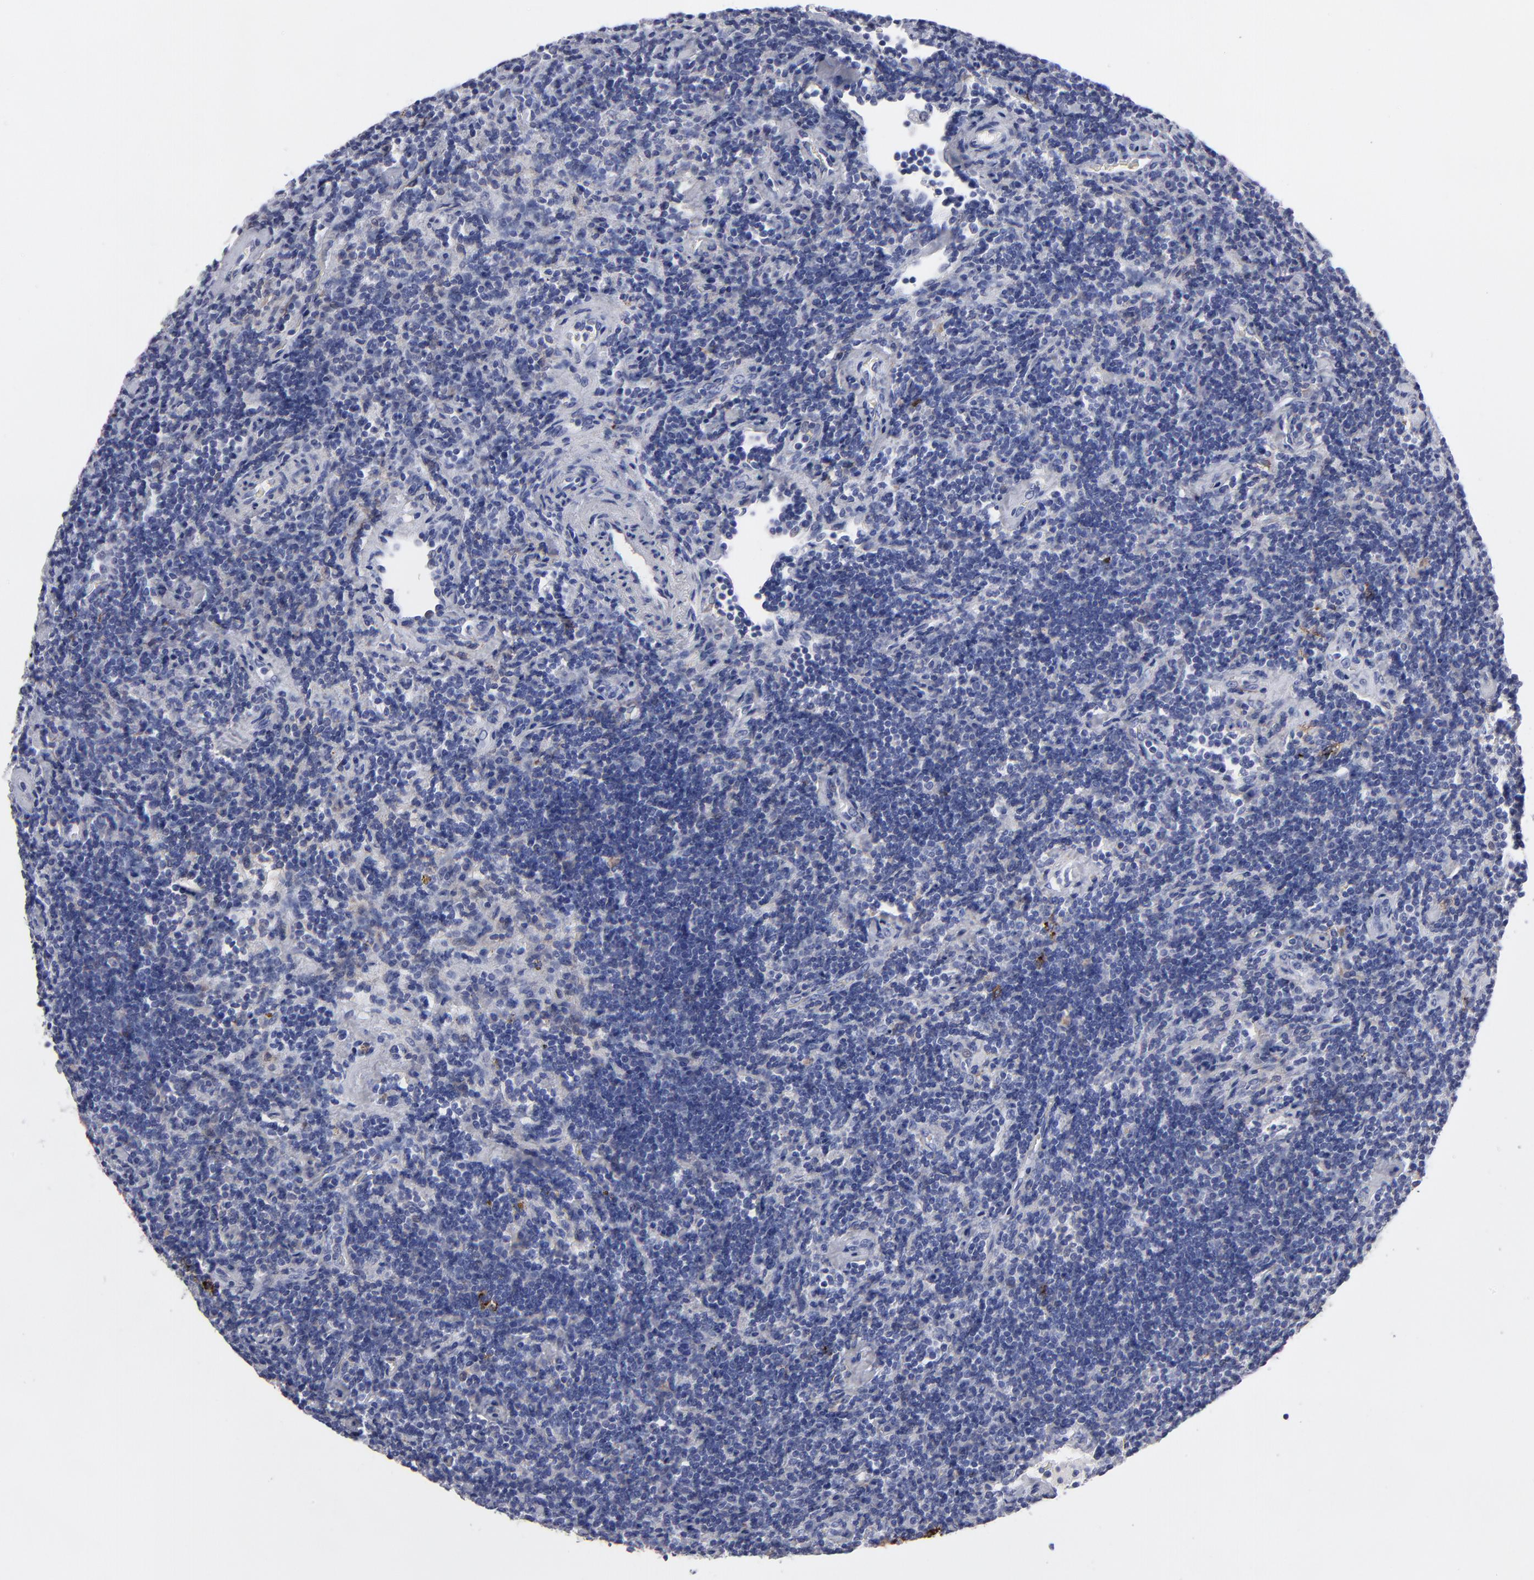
{"staining": {"intensity": "negative", "quantity": "none", "location": "none"}, "tissue": "lymphoma", "cell_type": "Tumor cells", "image_type": "cancer", "snomed": [{"axis": "morphology", "description": "Malignant lymphoma, non-Hodgkin's type, Low grade"}, {"axis": "topography", "description": "Lymph node"}], "caption": "The histopathology image exhibits no staining of tumor cells in low-grade malignant lymphoma, non-Hodgkin's type. (Stains: DAB IHC with hematoxylin counter stain, Microscopy: brightfield microscopy at high magnification).", "gene": "CADM3", "patient": {"sex": "male", "age": 70}}